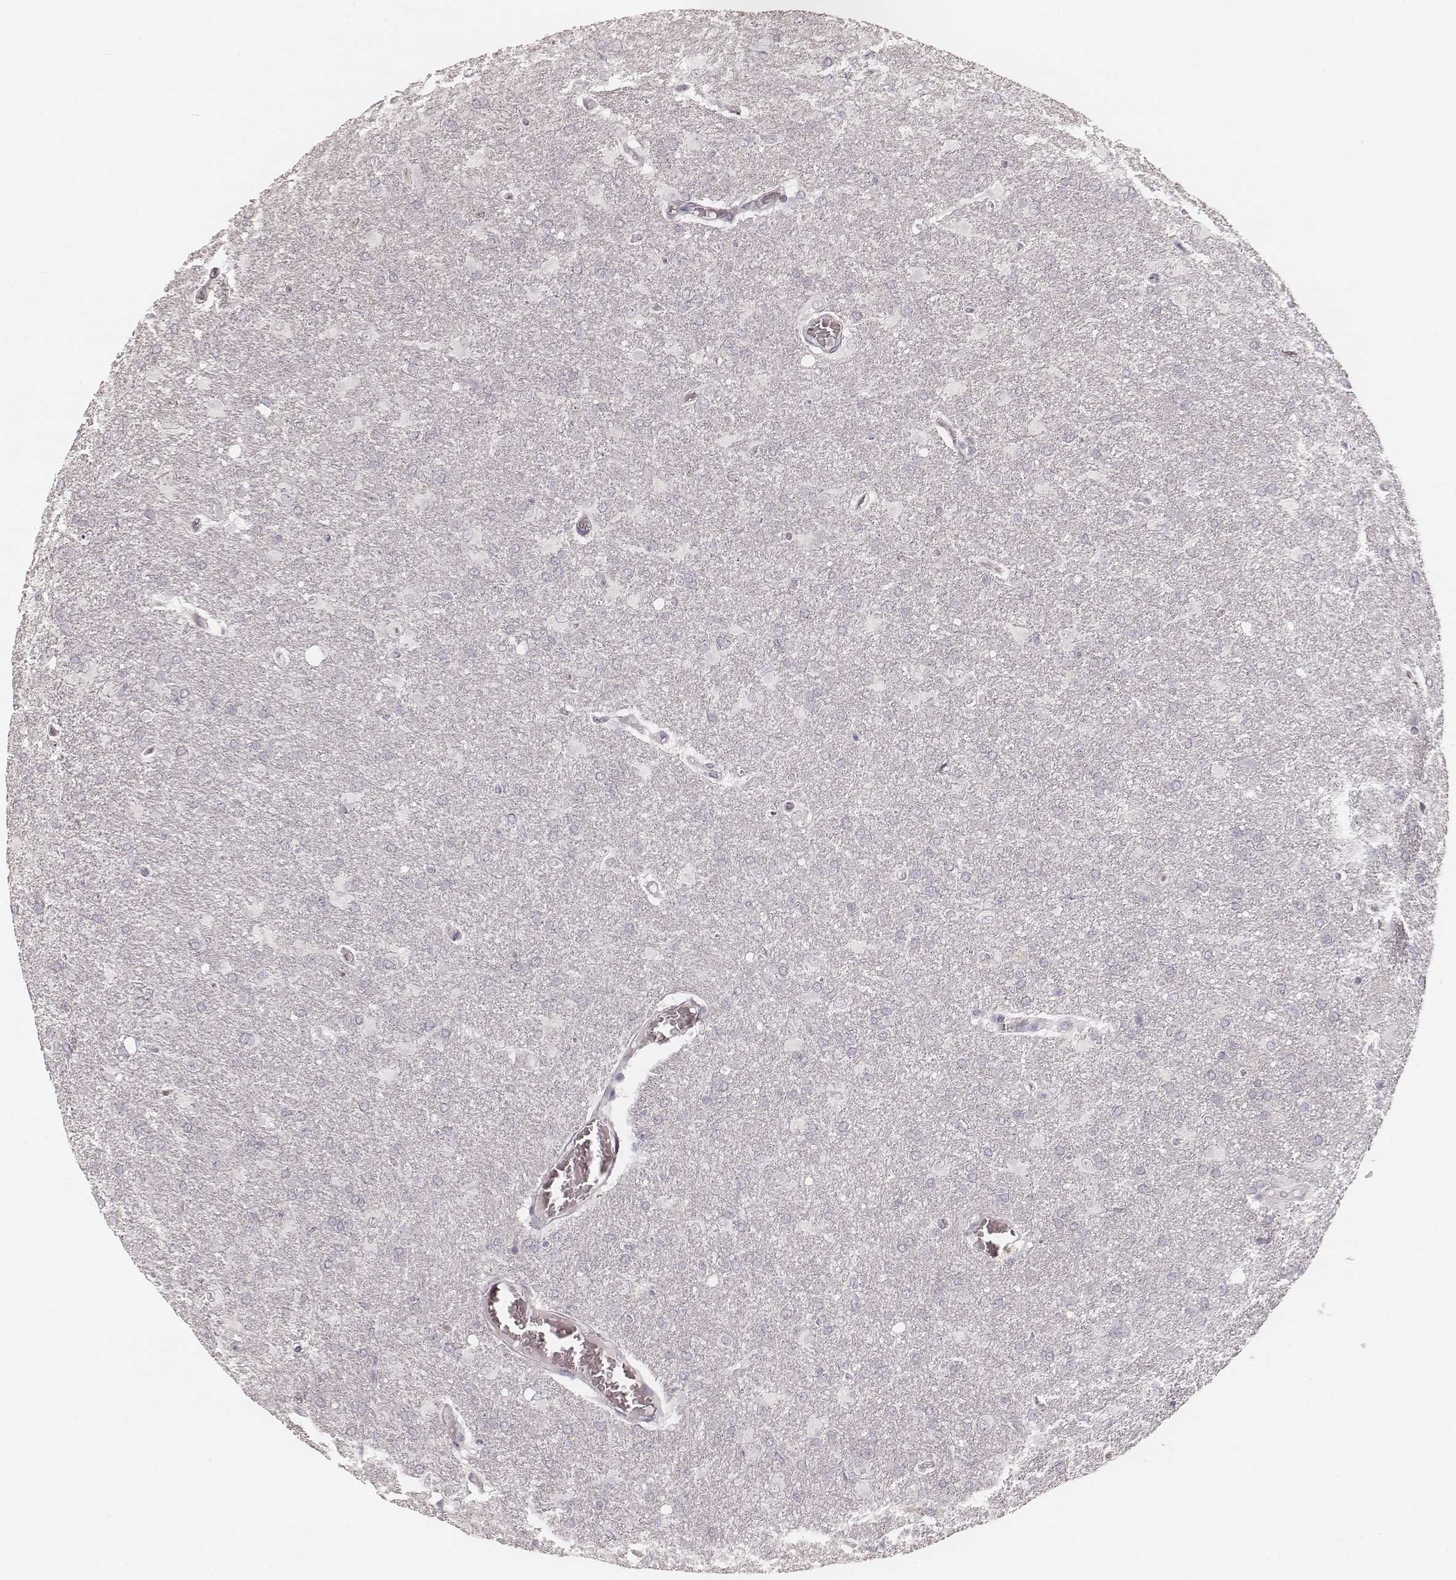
{"staining": {"intensity": "negative", "quantity": "none", "location": "none"}, "tissue": "glioma", "cell_type": "Tumor cells", "image_type": "cancer", "snomed": [{"axis": "morphology", "description": "Glioma, malignant, High grade"}, {"axis": "topography", "description": "Brain"}], "caption": "DAB immunohistochemical staining of glioma exhibits no significant positivity in tumor cells. (DAB (3,3'-diaminobenzidine) immunohistochemistry visualized using brightfield microscopy, high magnification).", "gene": "TEX37", "patient": {"sex": "male", "age": 68}}